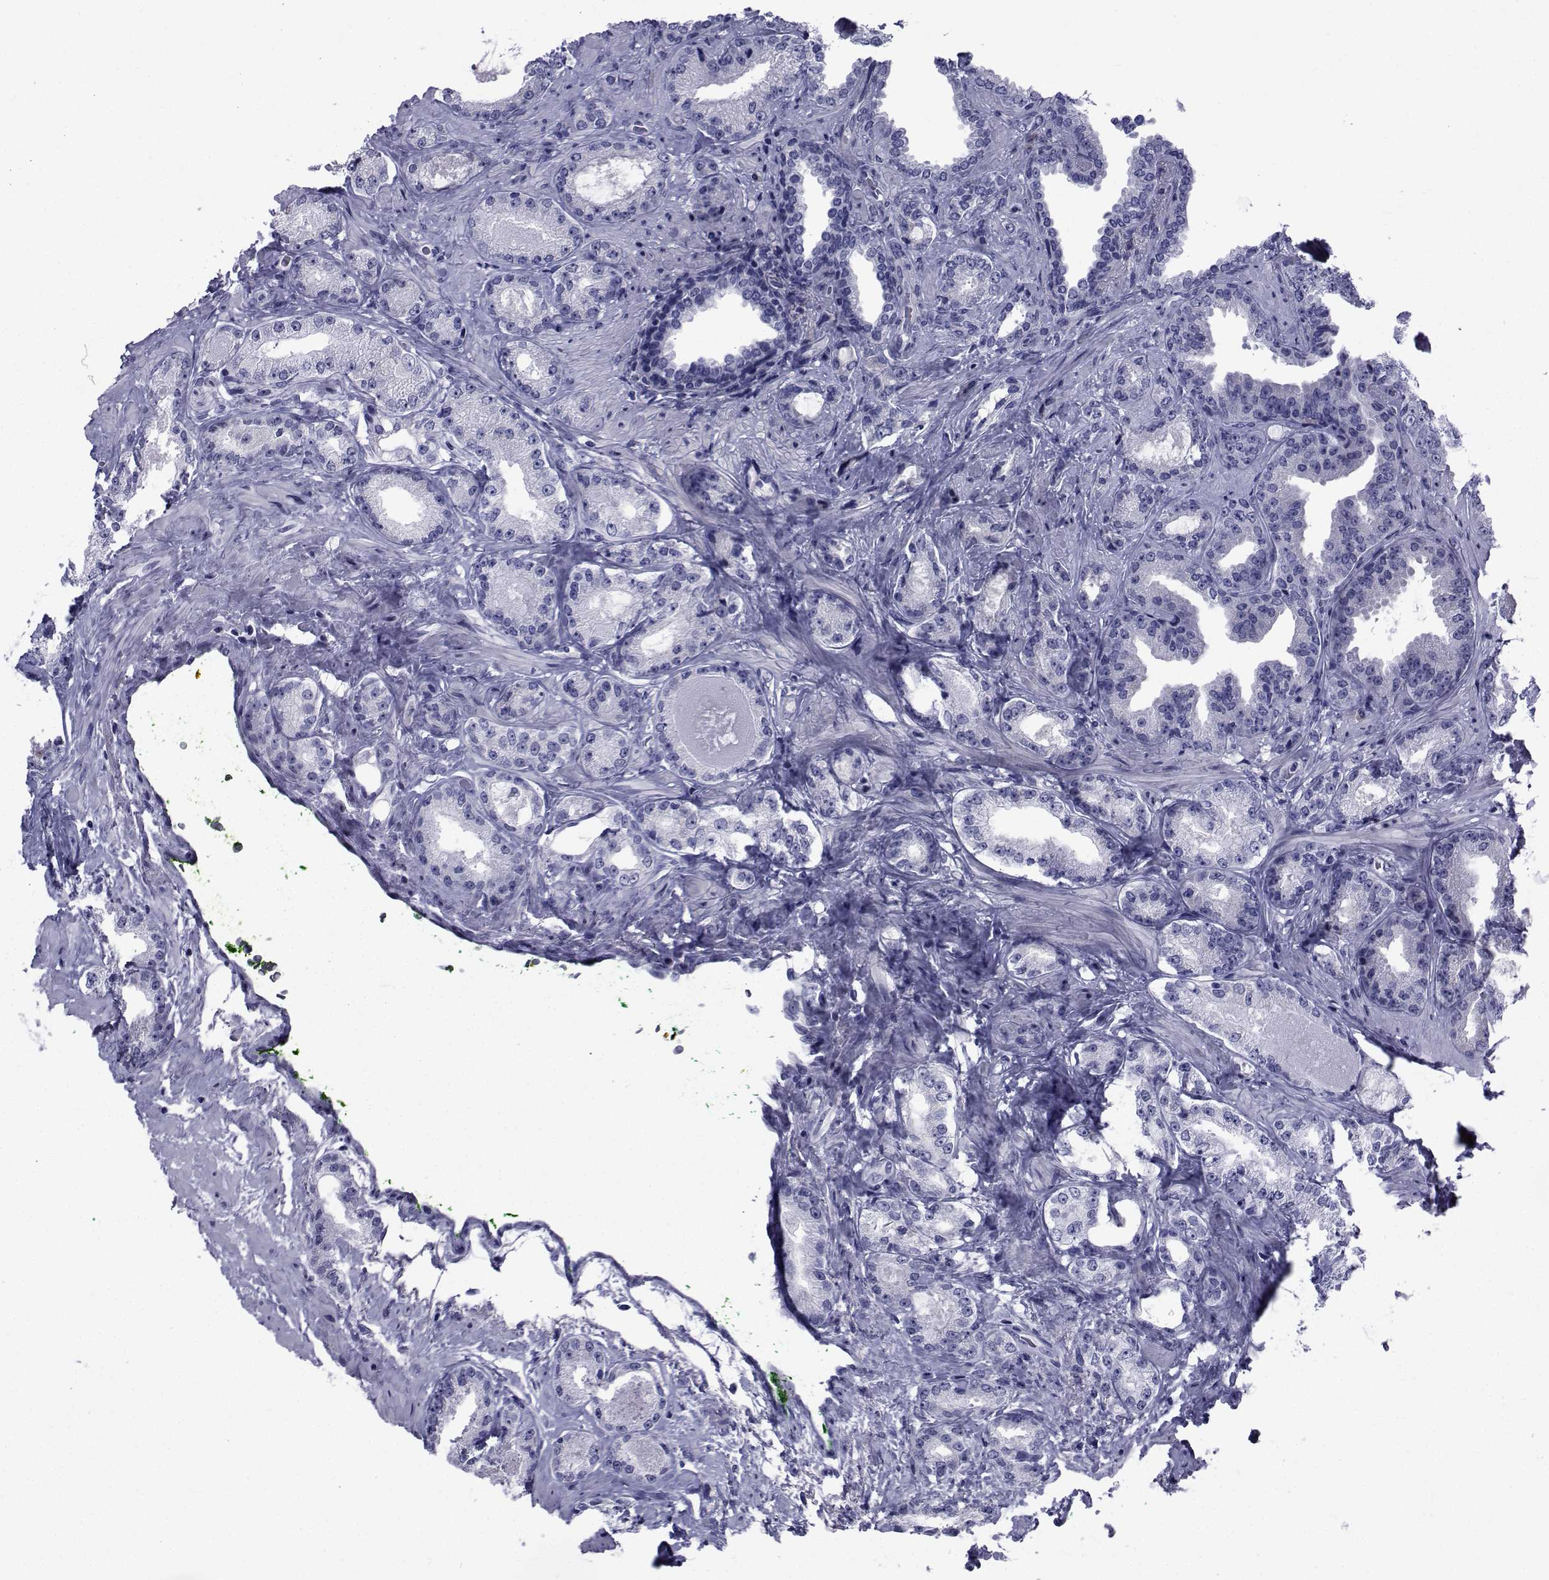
{"staining": {"intensity": "negative", "quantity": "none", "location": "none"}, "tissue": "prostate cancer", "cell_type": "Tumor cells", "image_type": "cancer", "snomed": [{"axis": "morphology", "description": "Adenocarcinoma, Low grade"}, {"axis": "topography", "description": "Prostate"}], "caption": "This is a photomicrograph of immunohistochemistry staining of prostate cancer, which shows no staining in tumor cells. Nuclei are stained in blue.", "gene": "ROPN1", "patient": {"sex": "male", "age": 68}}